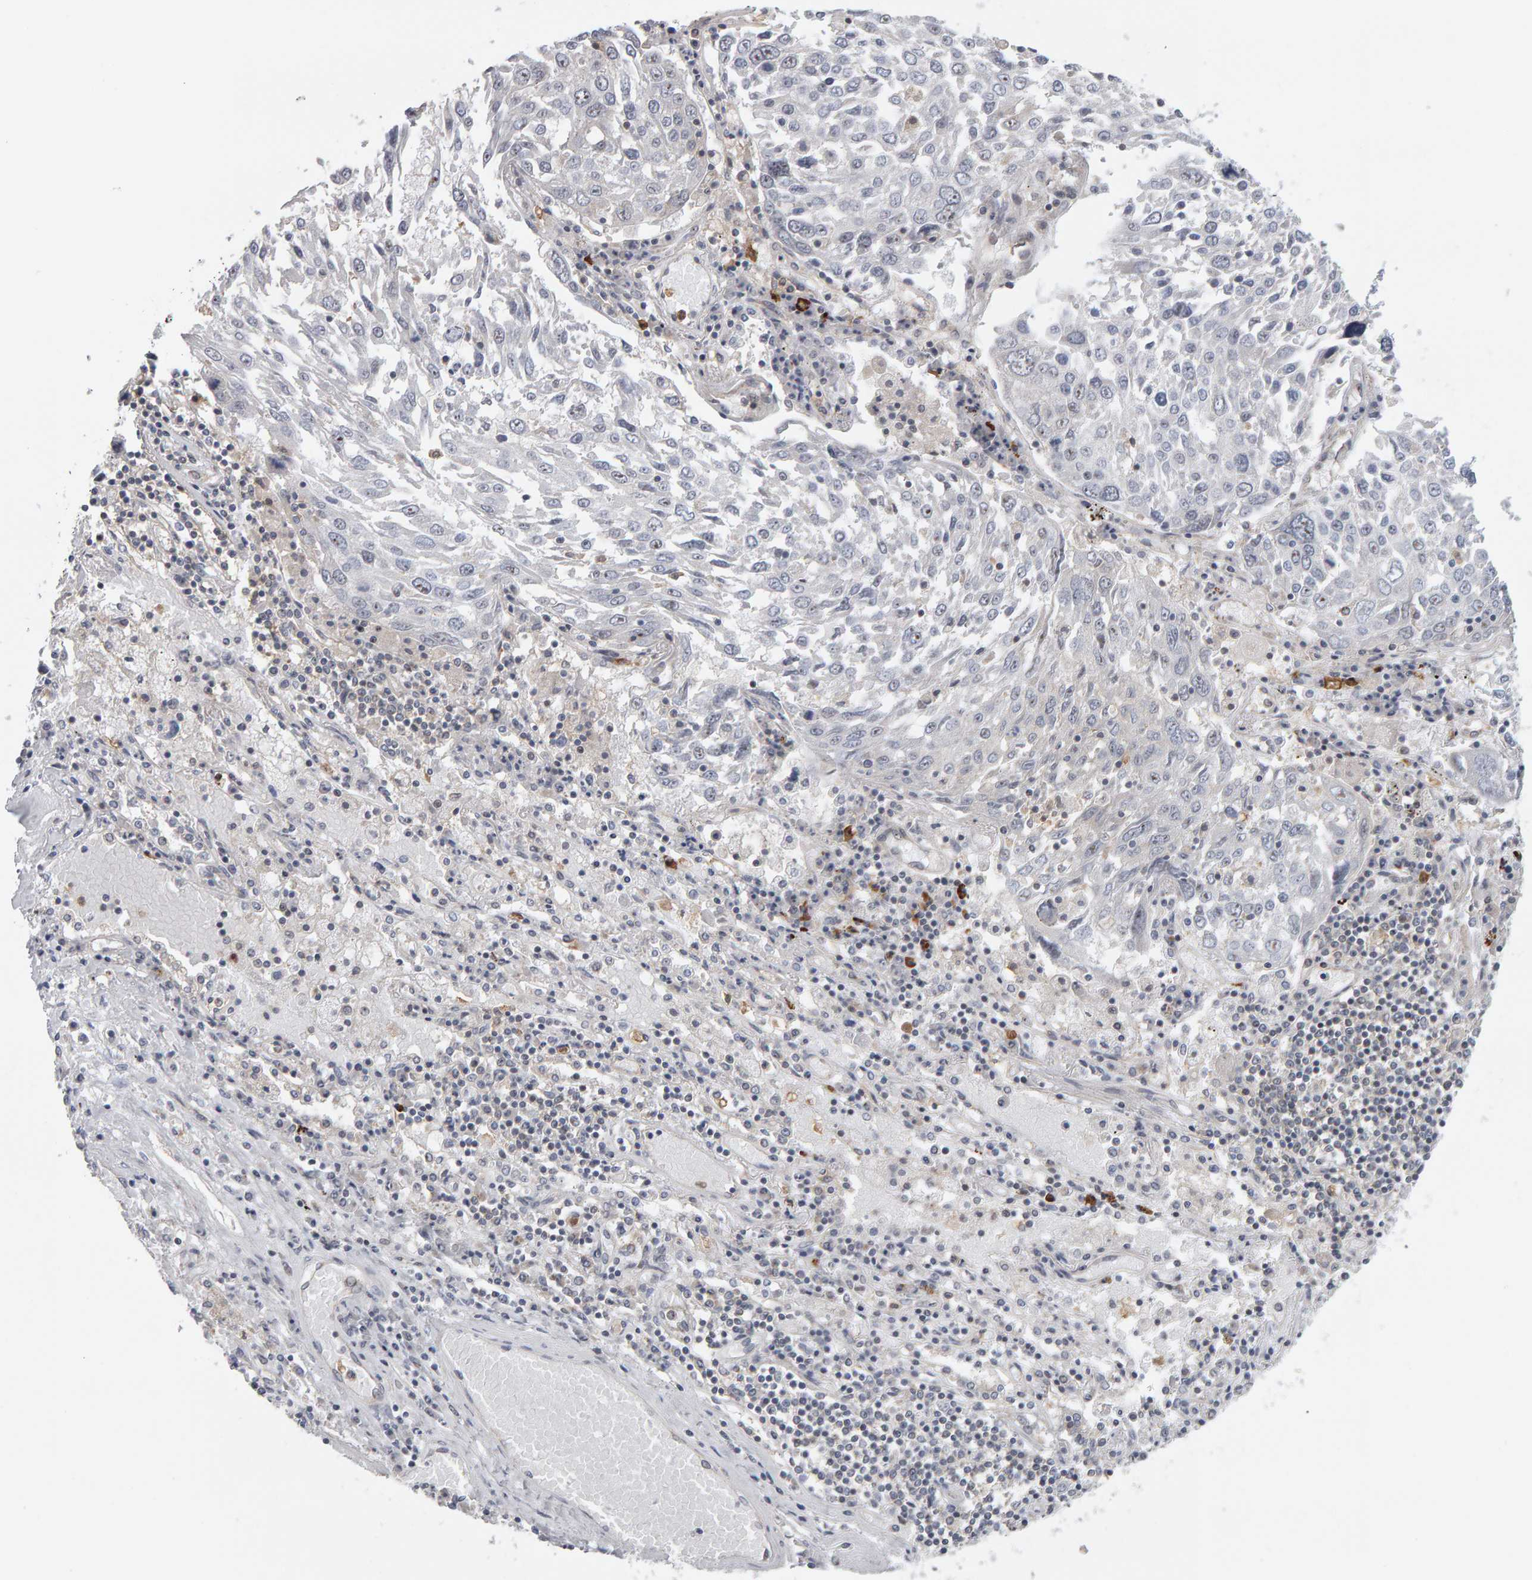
{"staining": {"intensity": "negative", "quantity": "none", "location": "none"}, "tissue": "lung cancer", "cell_type": "Tumor cells", "image_type": "cancer", "snomed": [{"axis": "morphology", "description": "Squamous cell carcinoma, NOS"}, {"axis": "topography", "description": "Lung"}], "caption": "This is an immunohistochemistry photomicrograph of lung cancer (squamous cell carcinoma). There is no positivity in tumor cells.", "gene": "MSRA", "patient": {"sex": "male", "age": 65}}